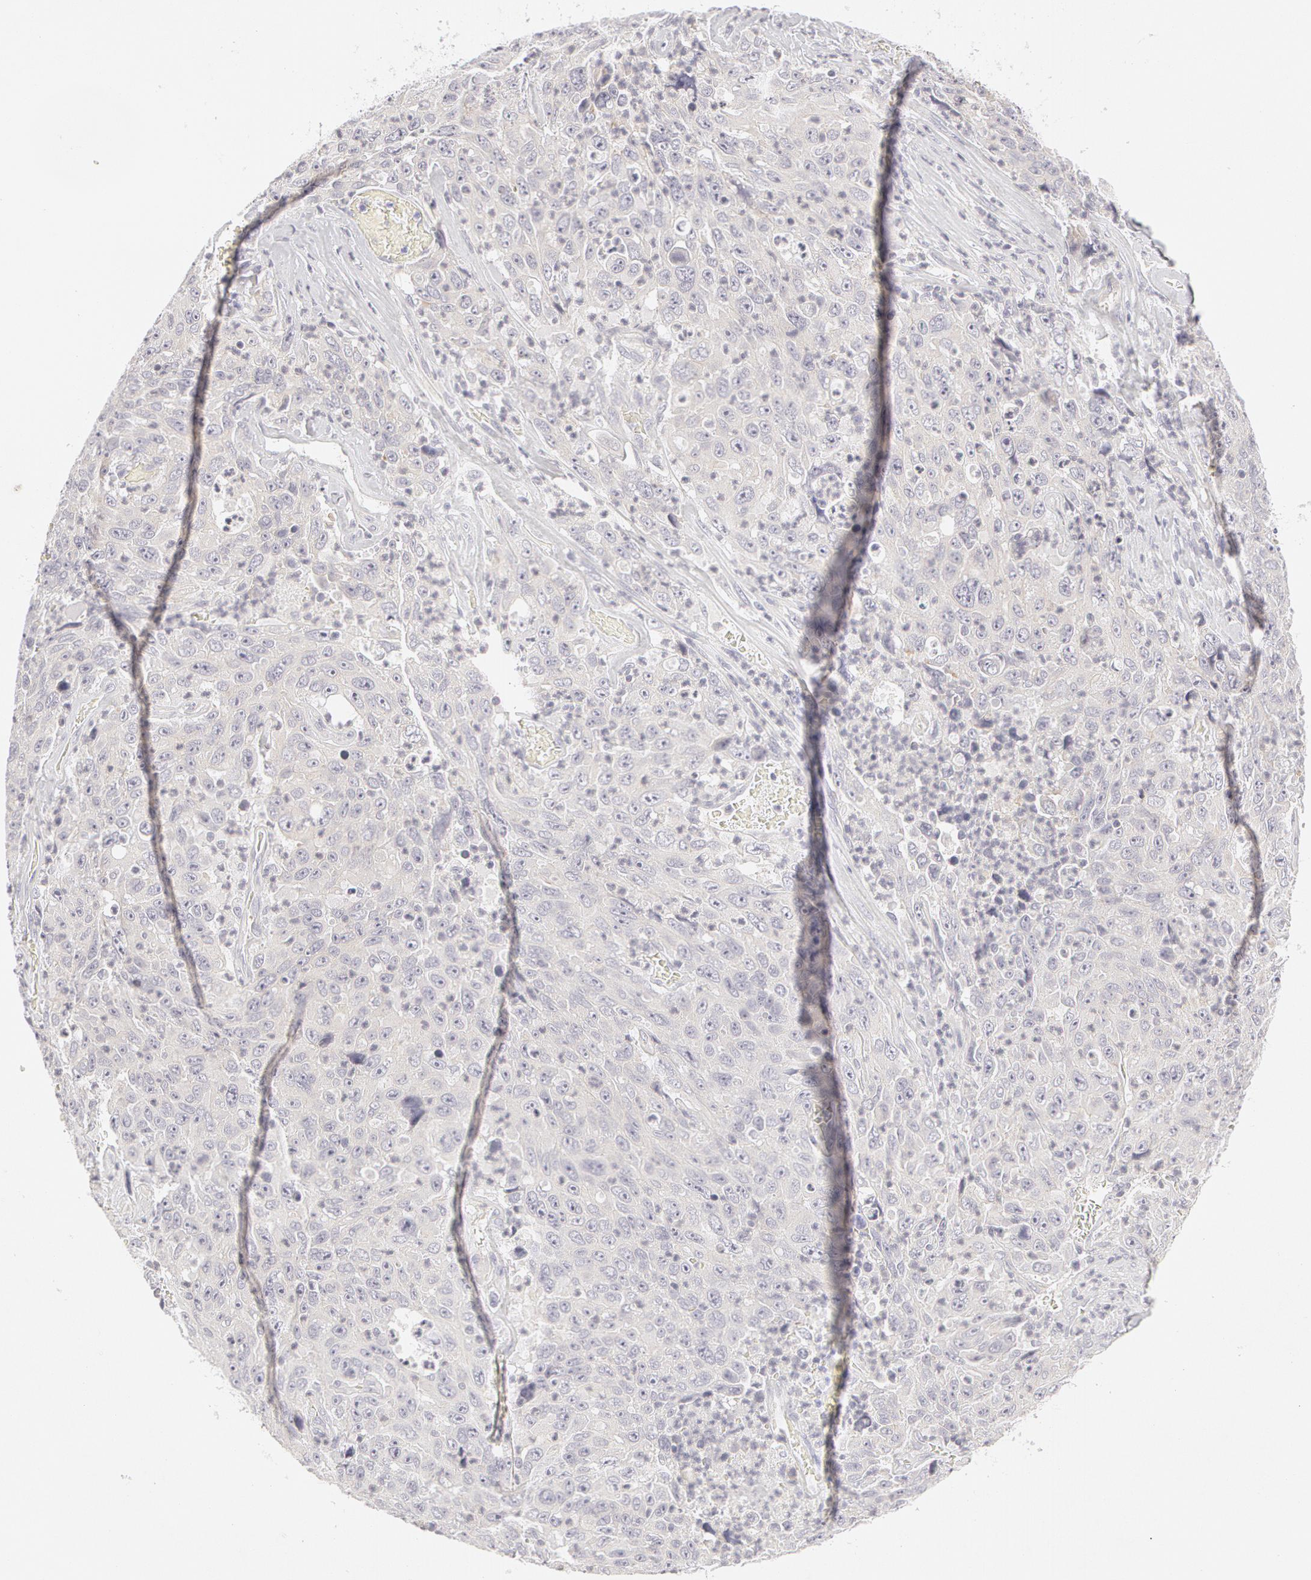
{"staining": {"intensity": "negative", "quantity": "none", "location": "none"}, "tissue": "lung cancer", "cell_type": "Tumor cells", "image_type": "cancer", "snomed": [{"axis": "morphology", "description": "Squamous cell carcinoma, NOS"}, {"axis": "topography", "description": "Lung"}], "caption": "Tumor cells are negative for brown protein staining in lung squamous cell carcinoma.", "gene": "ABCB1", "patient": {"sex": "male", "age": 64}}